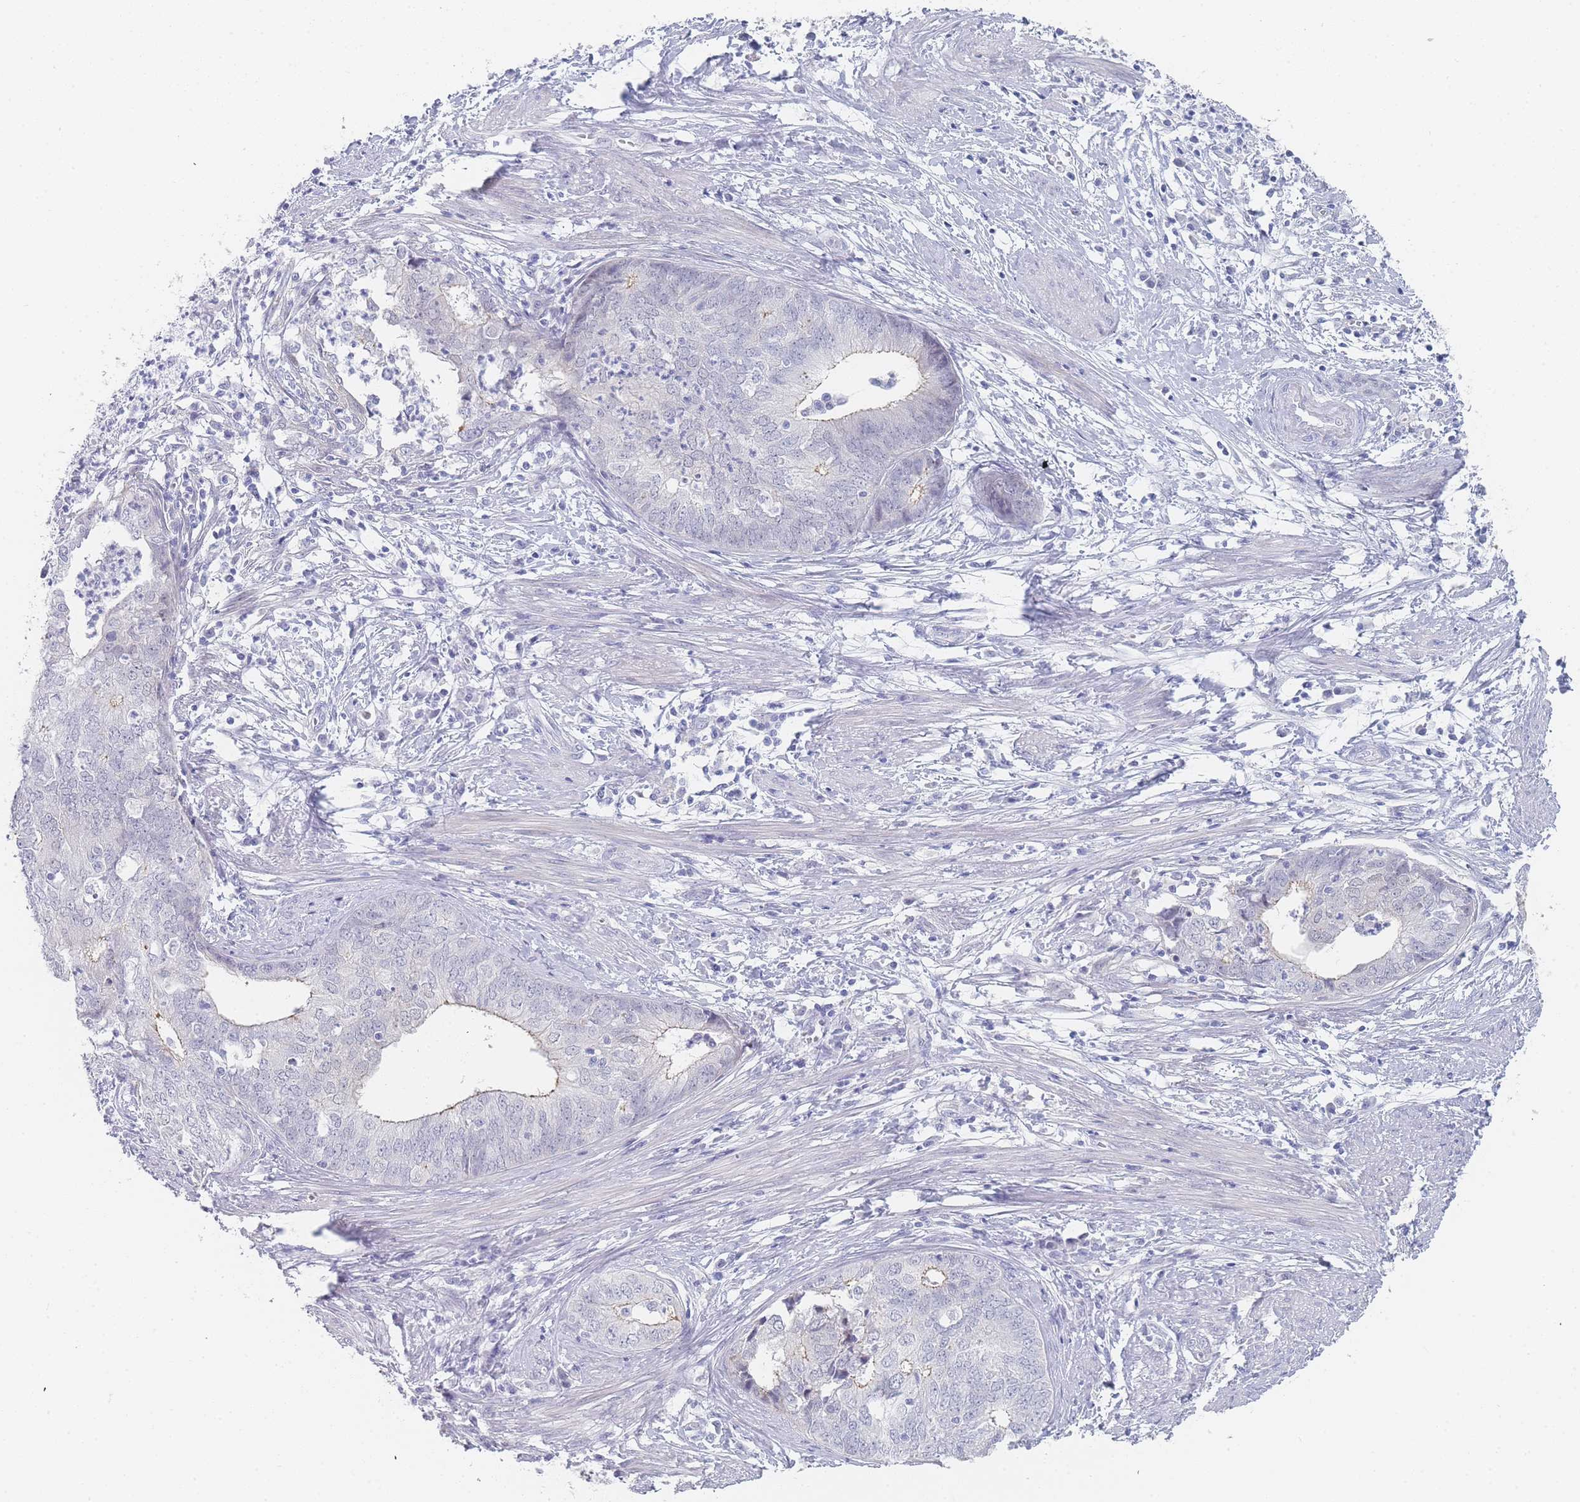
{"staining": {"intensity": "negative", "quantity": "none", "location": "none"}, "tissue": "endometrial cancer", "cell_type": "Tumor cells", "image_type": "cancer", "snomed": [{"axis": "morphology", "description": "Adenocarcinoma, NOS"}, {"axis": "topography", "description": "Endometrium"}], "caption": "An immunohistochemistry photomicrograph of endometrial adenocarcinoma is shown. There is no staining in tumor cells of endometrial adenocarcinoma. The staining is performed using DAB brown chromogen with nuclei counter-stained in using hematoxylin.", "gene": "IMPG1", "patient": {"sex": "female", "age": 68}}